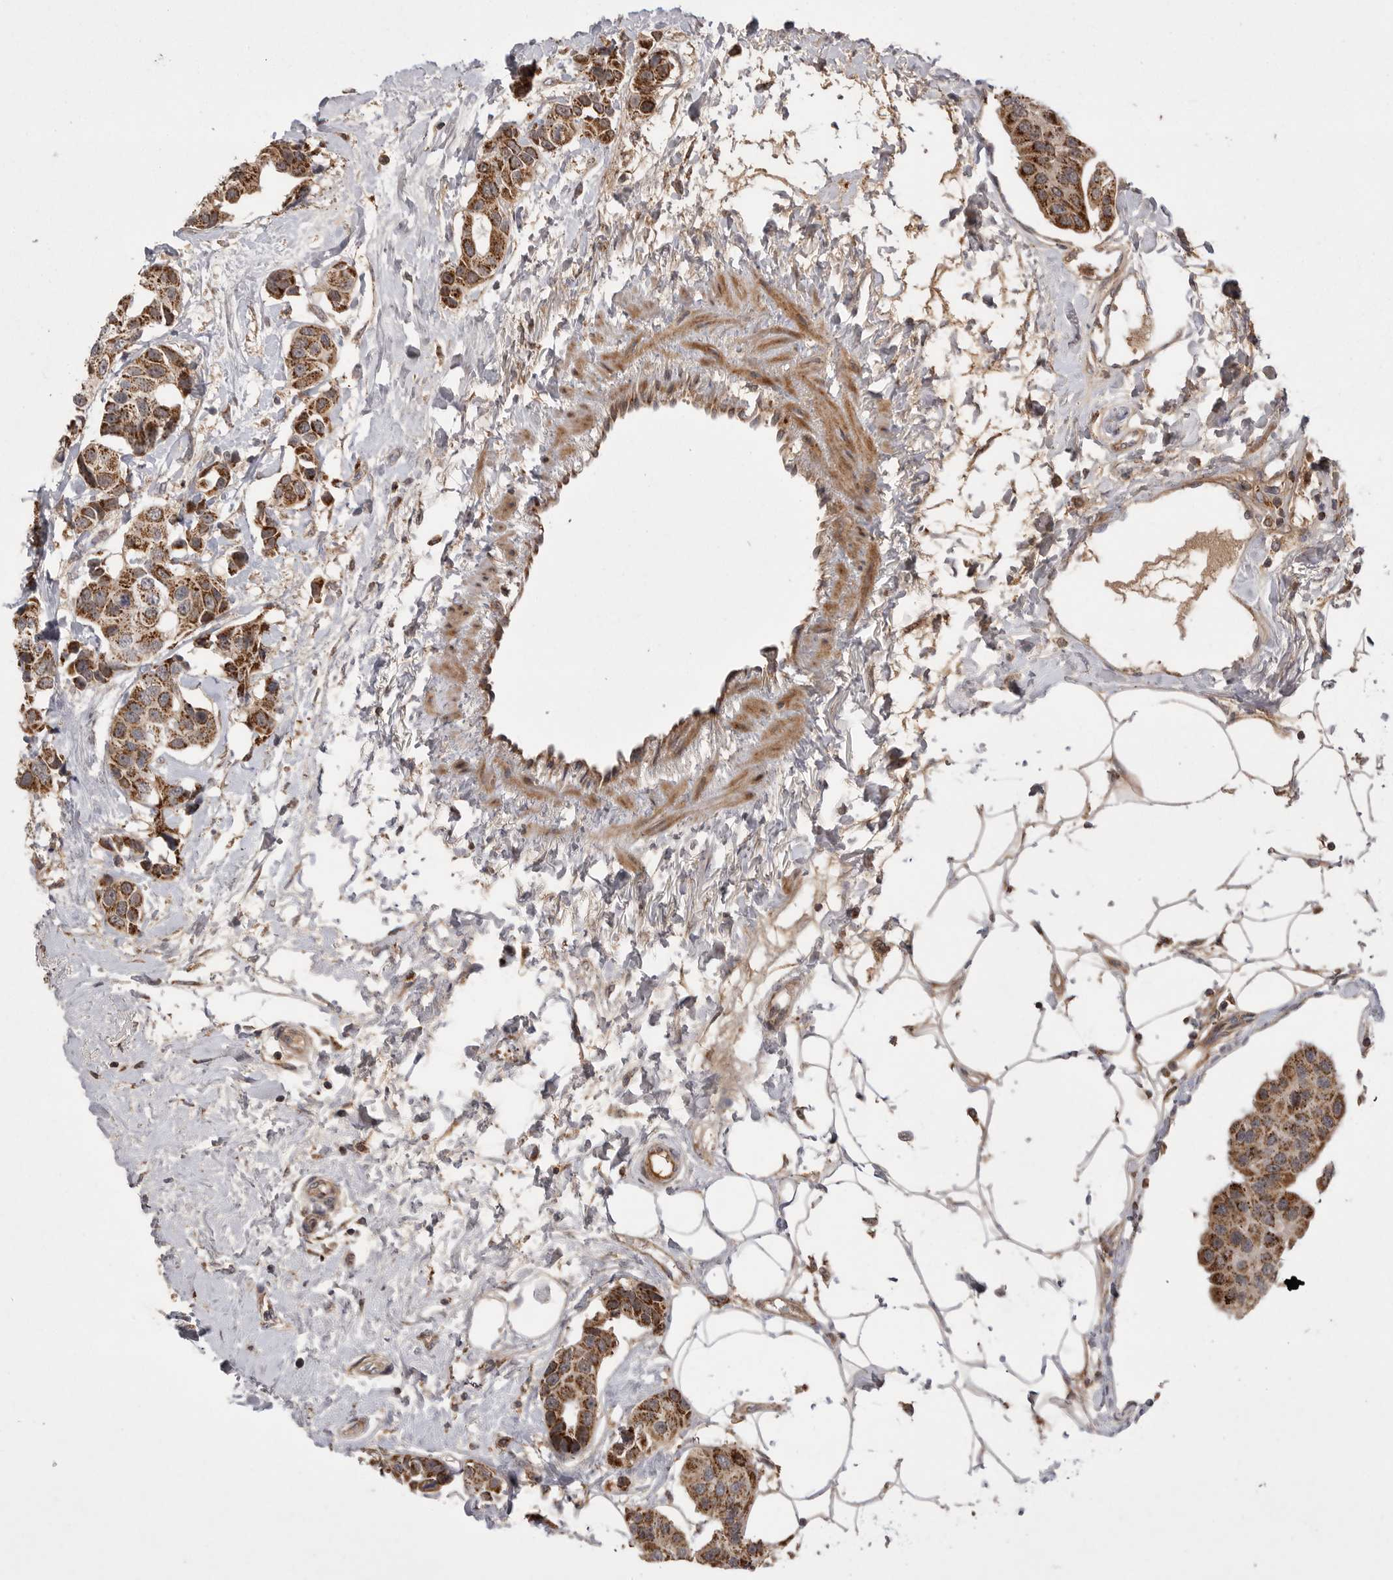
{"staining": {"intensity": "moderate", "quantity": ">75%", "location": "cytoplasmic/membranous"}, "tissue": "breast cancer", "cell_type": "Tumor cells", "image_type": "cancer", "snomed": [{"axis": "morphology", "description": "Normal tissue, NOS"}, {"axis": "morphology", "description": "Duct carcinoma"}, {"axis": "topography", "description": "Breast"}], "caption": "Brown immunohistochemical staining in human breast infiltrating ductal carcinoma demonstrates moderate cytoplasmic/membranous positivity in about >75% of tumor cells.", "gene": "KYAT3", "patient": {"sex": "female", "age": 39}}